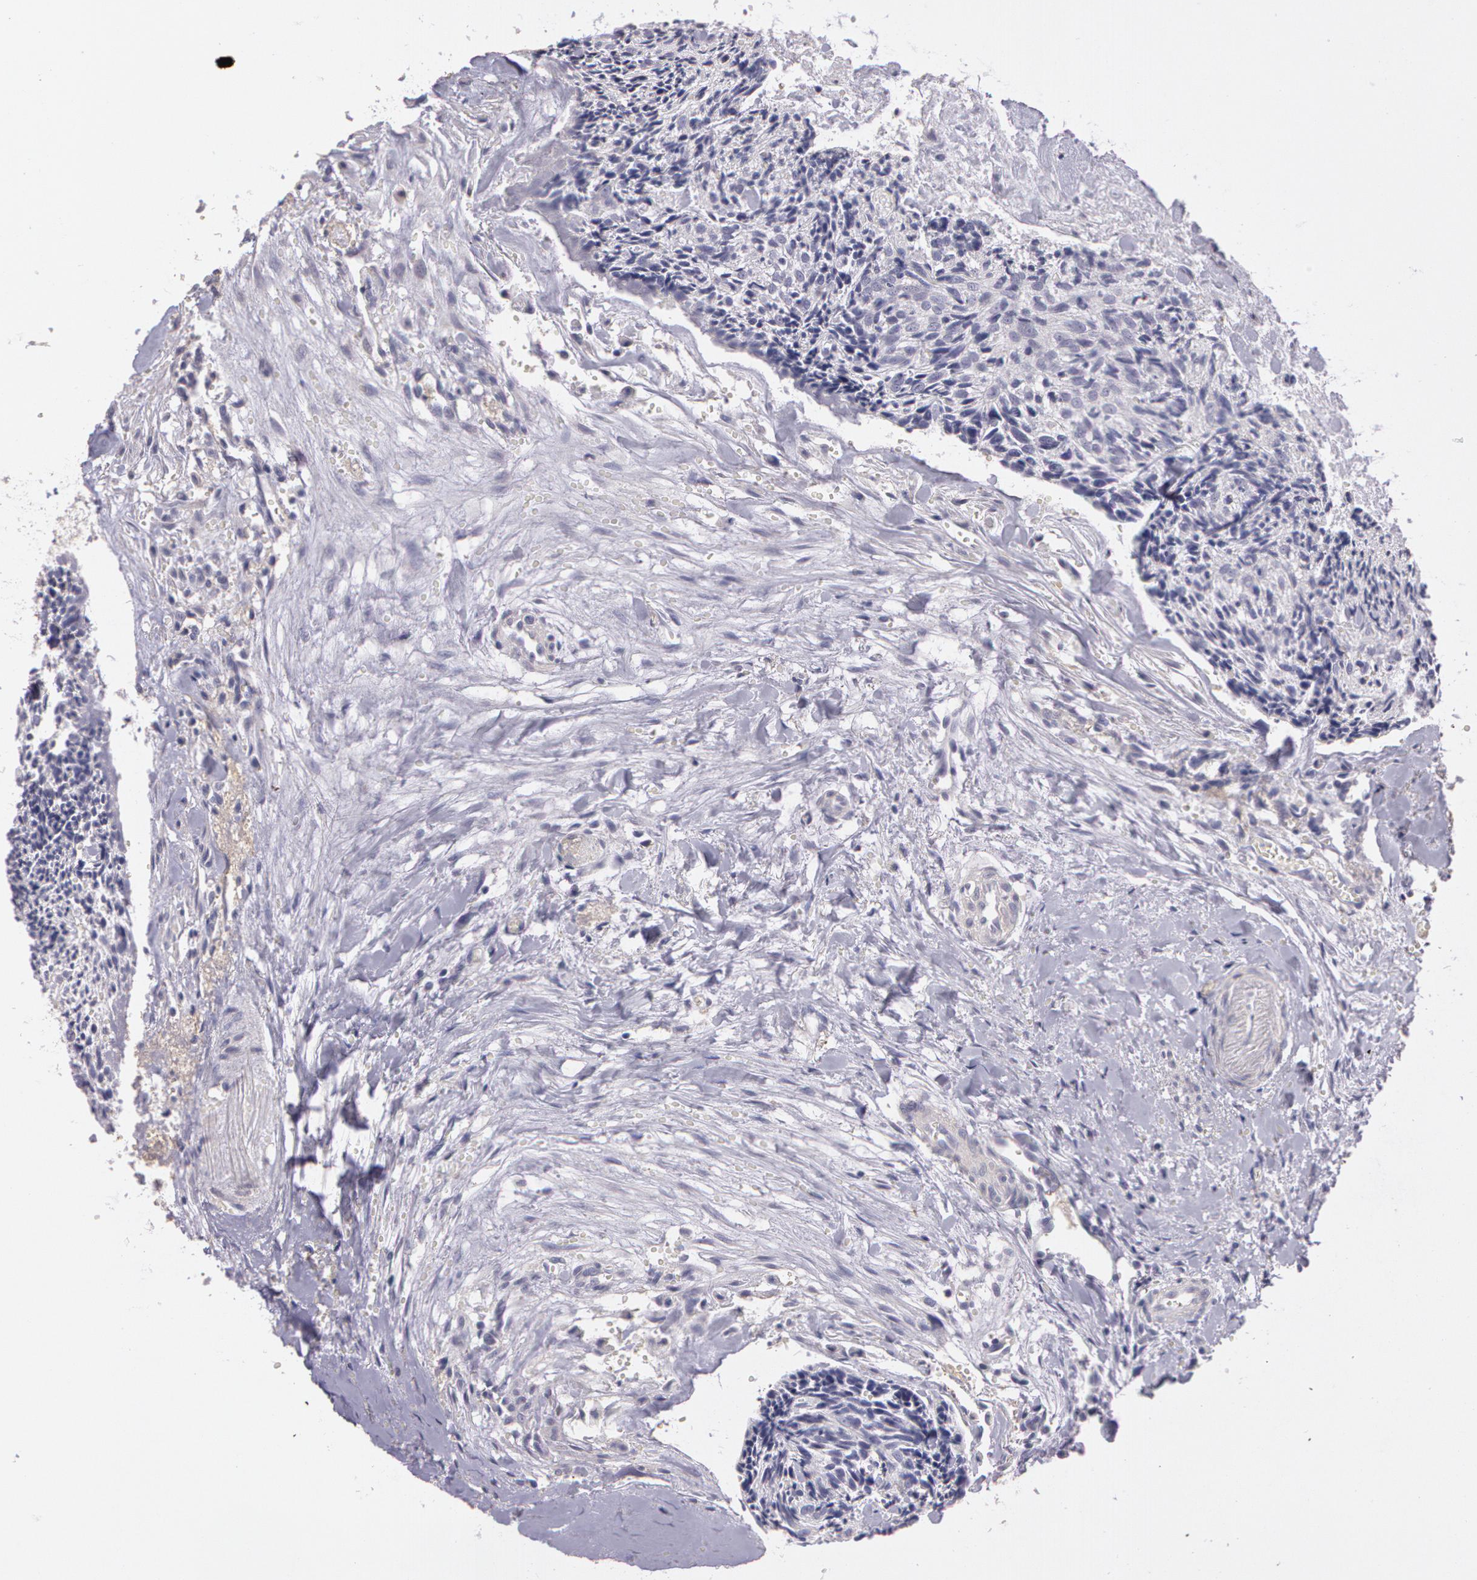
{"staining": {"intensity": "negative", "quantity": "none", "location": "none"}, "tissue": "head and neck cancer", "cell_type": "Tumor cells", "image_type": "cancer", "snomed": [{"axis": "morphology", "description": "Squamous cell carcinoma, NOS"}, {"axis": "topography", "description": "Salivary gland"}, {"axis": "topography", "description": "Head-Neck"}], "caption": "DAB immunohistochemical staining of human head and neck cancer exhibits no significant positivity in tumor cells.", "gene": "G2E3", "patient": {"sex": "male", "age": 70}}